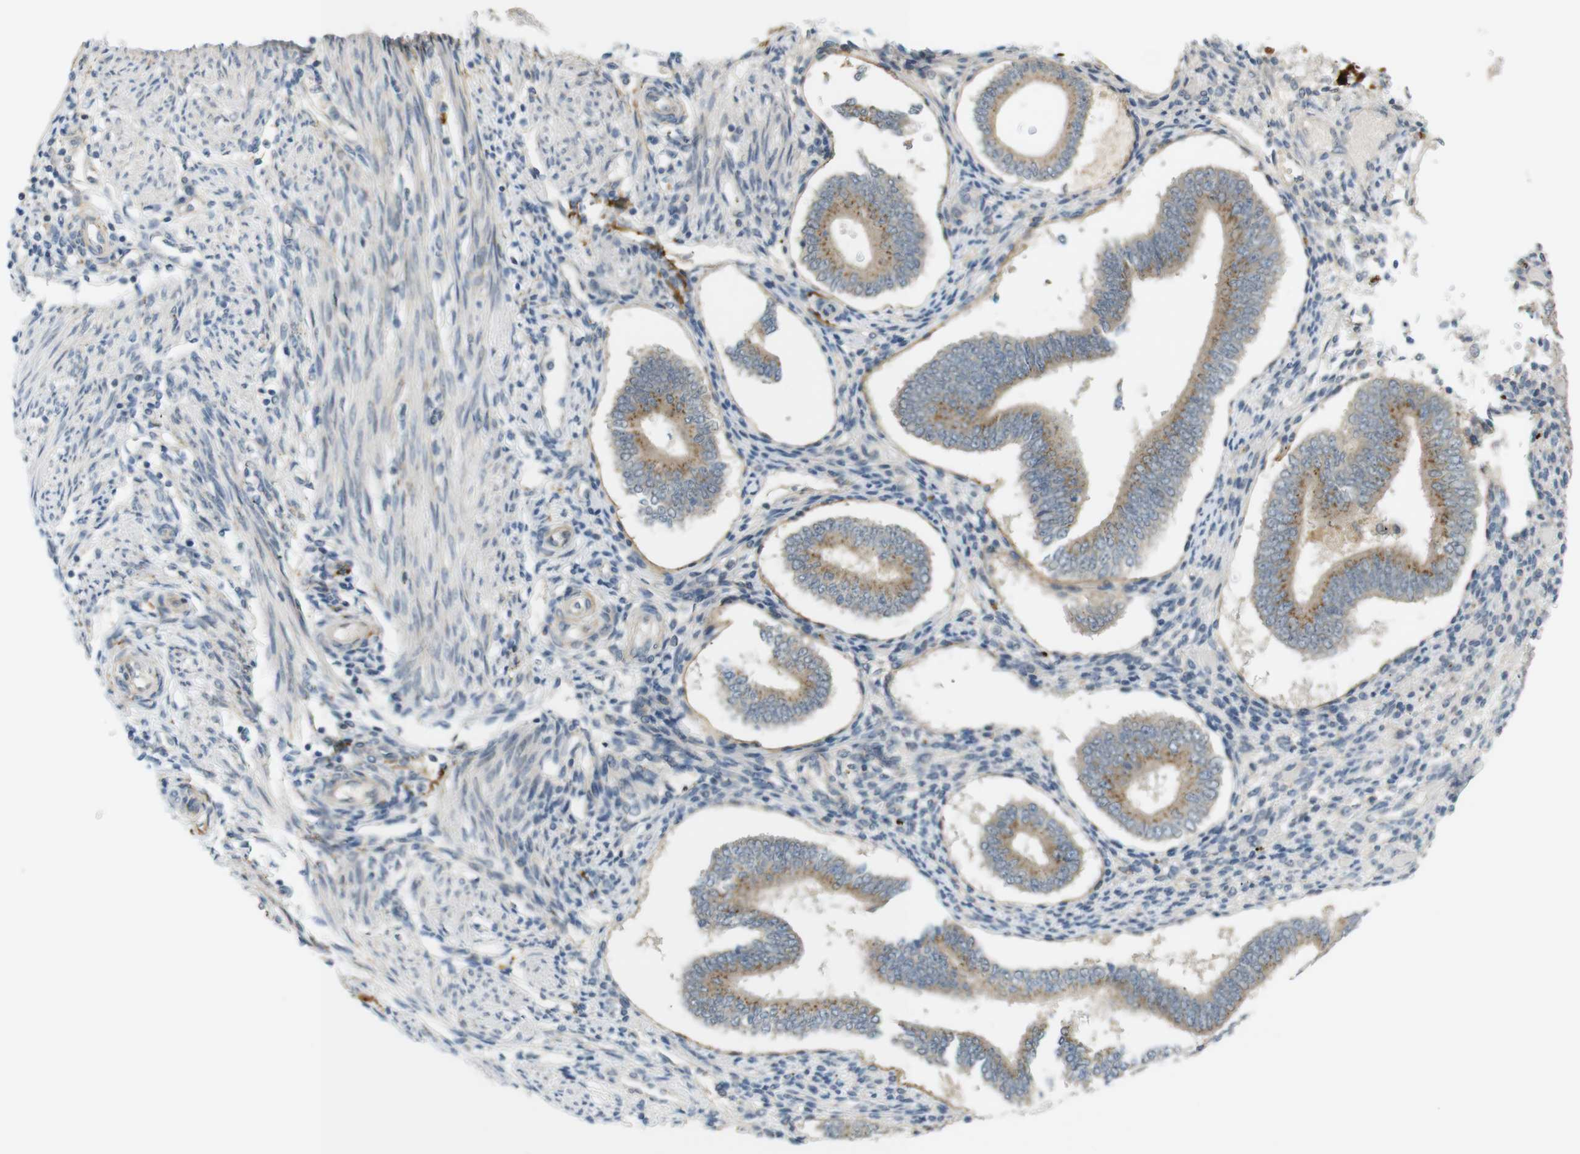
{"staining": {"intensity": "negative", "quantity": "none", "location": "none"}, "tissue": "endometrium", "cell_type": "Cells in endometrial stroma", "image_type": "normal", "snomed": [{"axis": "morphology", "description": "Normal tissue, NOS"}, {"axis": "topography", "description": "Endometrium"}], "caption": "The photomicrograph demonstrates no significant staining in cells in endometrial stroma of endometrium.", "gene": "UGT8", "patient": {"sex": "female", "age": 42}}